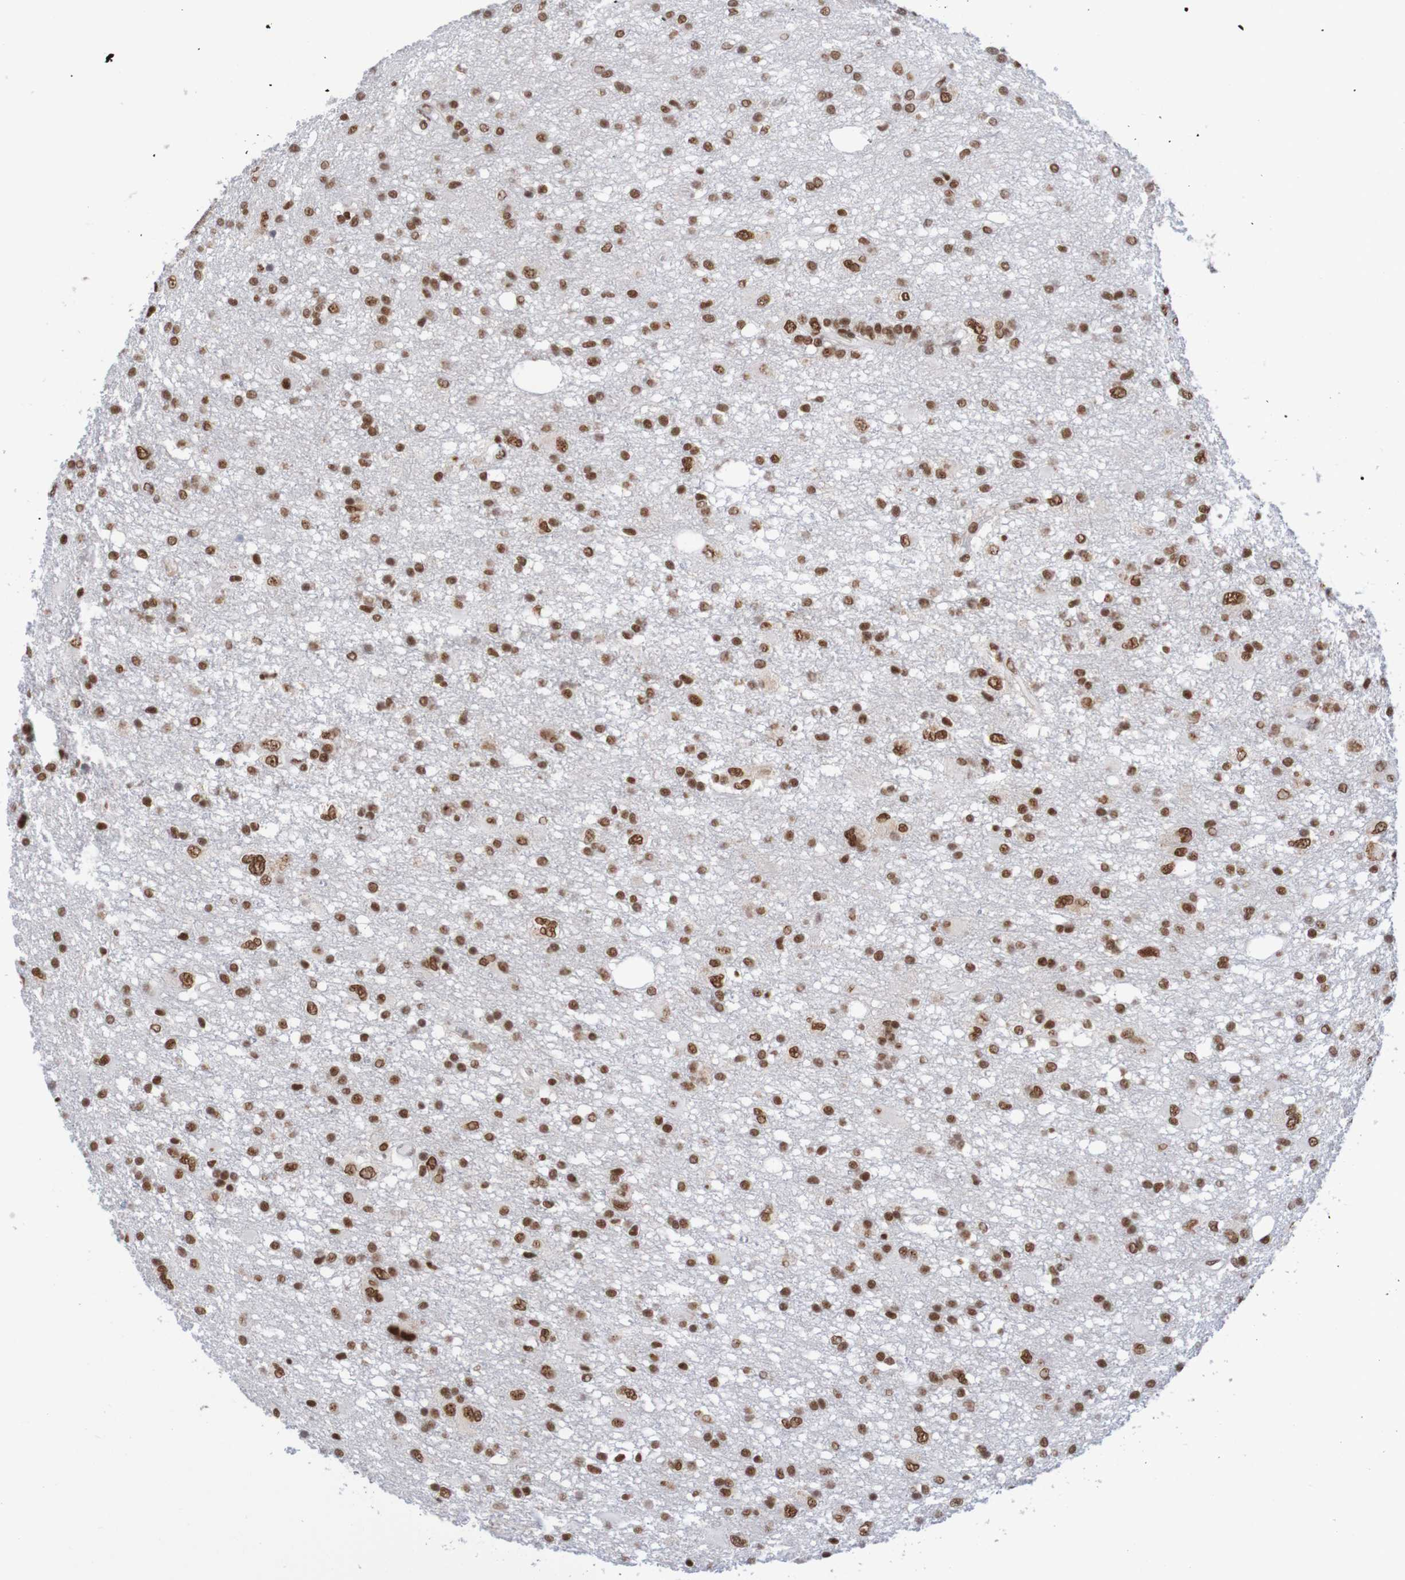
{"staining": {"intensity": "strong", "quantity": ">75%", "location": "nuclear"}, "tissue": "glioma", "cell_type": "Tumor cells", "image_type": "cancer", "snomed": [{"axis": "morphology", "description": "Glioma, malignant, High grade"}, {"axis": "topography", "description": "Brain"}], "caption": "Immunohistochemistry micrograph of human malignant high-grade glioma stained for a protein (brown), which reveals high levels of strong nuclear expression in approximately >75% of tumor cells.", "gene": "THRAP3", "patient": {"sex": "female", "age": 59}}